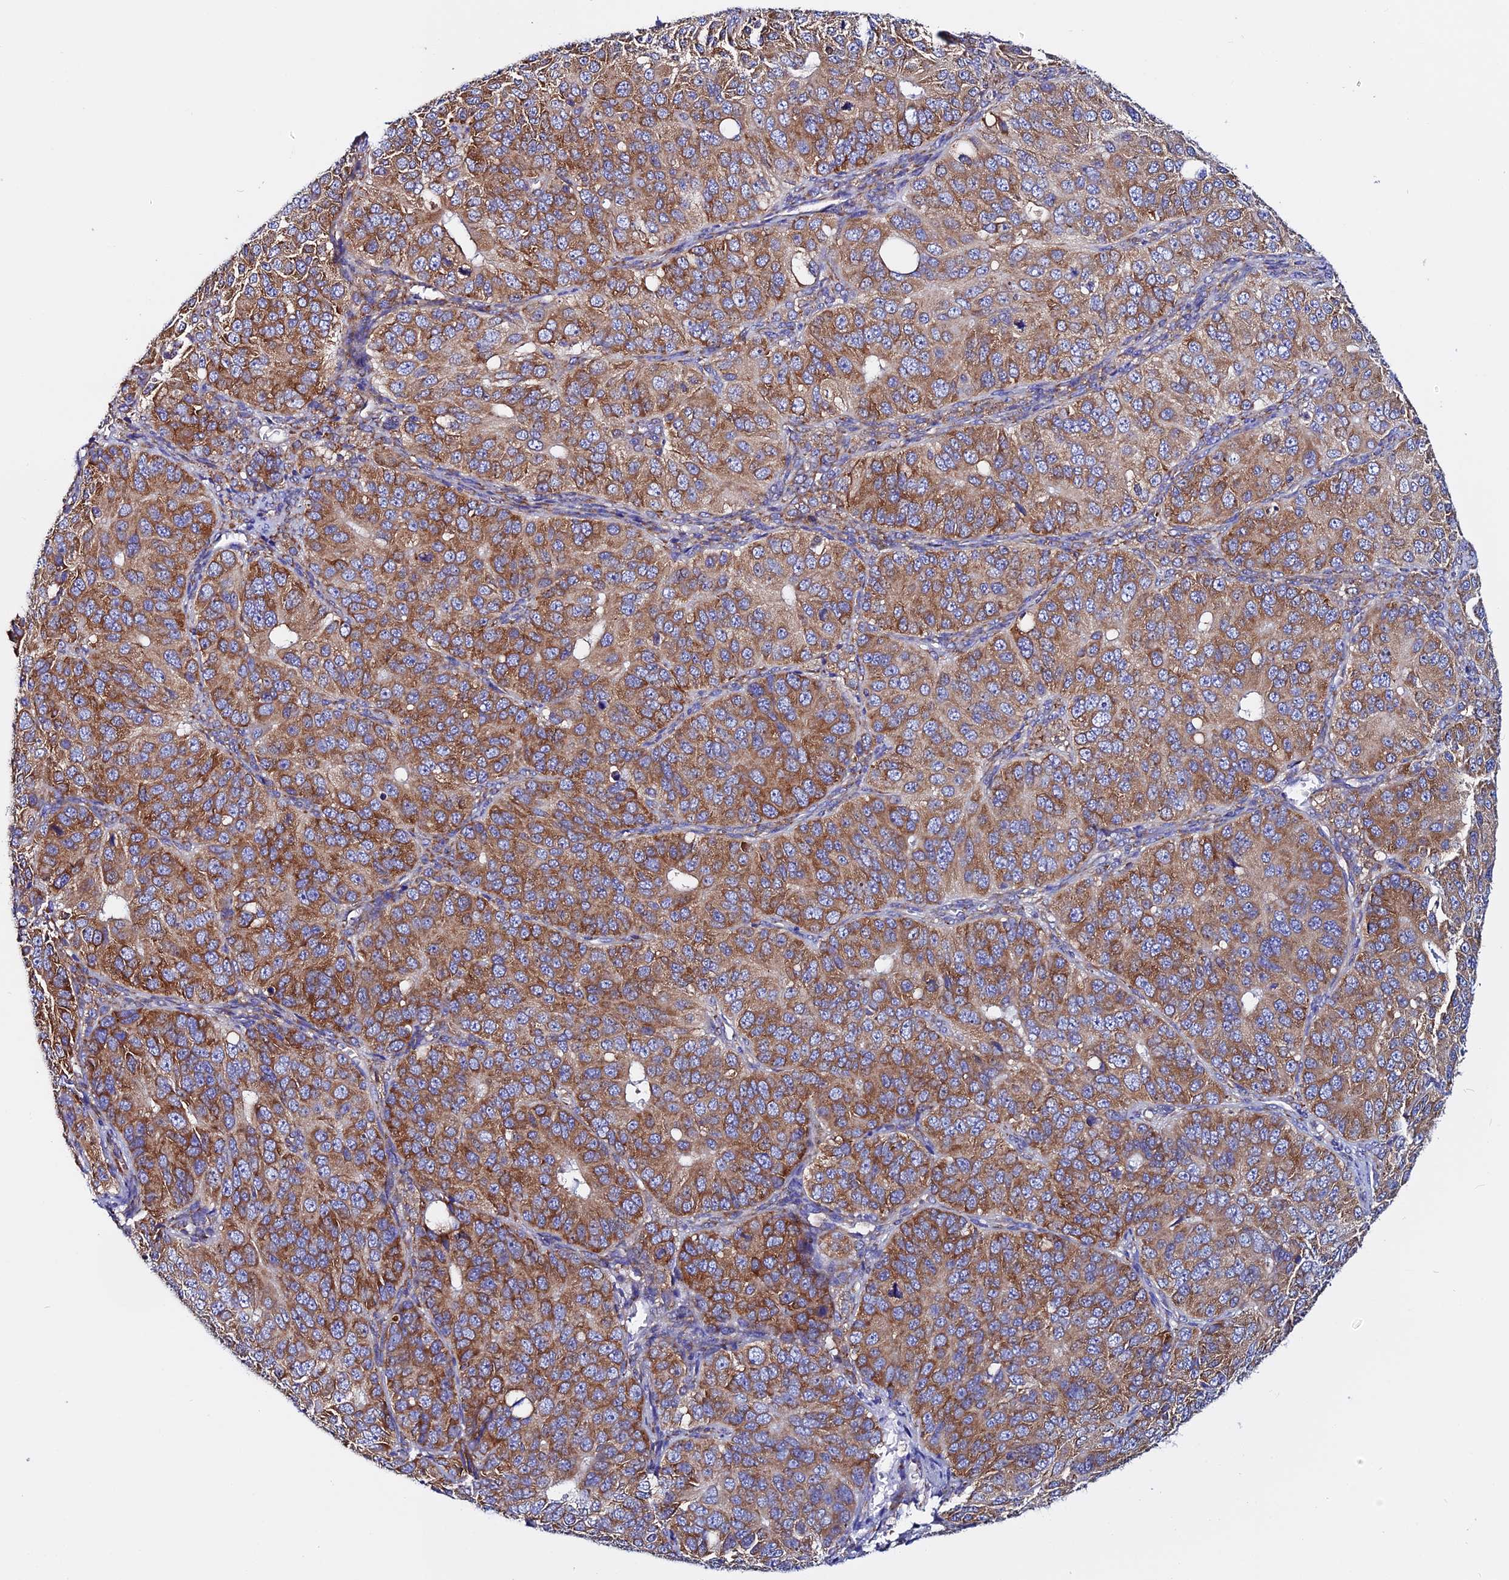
{"staining": {"intensity": "moderate", "quantity": ">75%", "location": "cytoplasmic/membranous"}, "tissue": "ovarian cancer", "cell_type": "Tumor cells", "image_type": "cancer", "snomed": [{"axis": "morphology", "description": "Carcinoma, endometroid"}, {"axis": "topography", "description": "Ovary"}], "caption": "Immunohistochemistry of human ovarian cancer (endometroid carcinoma) shows medium levels of moderate cytoplasmic/membranous staining in approximately >75% of tumor cells. Ihc stains the protein in brown and the nuclei are stained blue.", "gene": "EEF1G", "patient": {"sex": "female", "age": 51}}